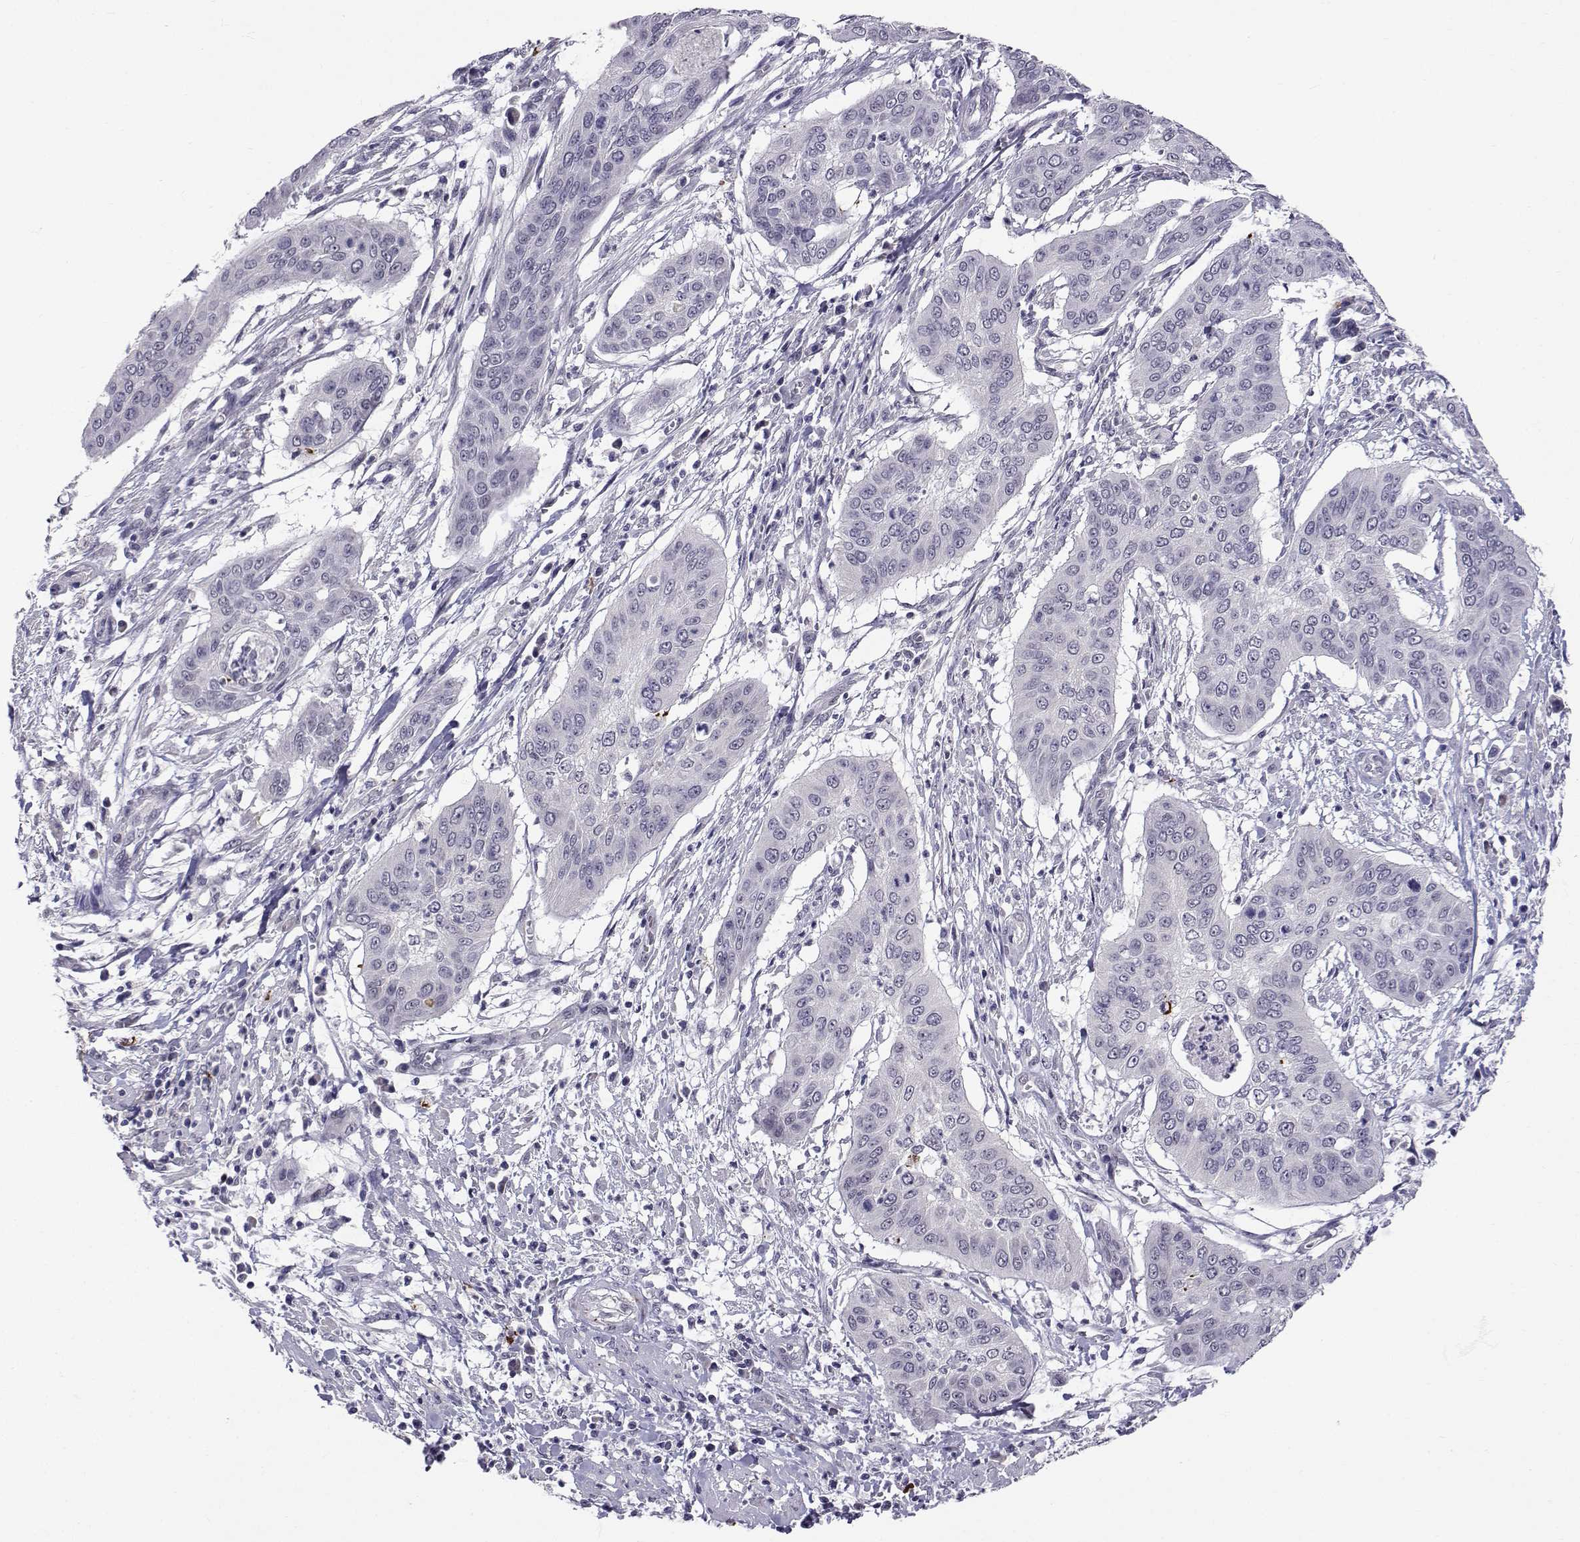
{"staining": {"intensity": "negative", "quantity": "none", "location": "none"}, "tissue": "cervical cancer", "cell_type": "Tumor cells", "image_type": "cancer", "snomed": [{"axis": "morphology", "description": "Squamous cell carcinoma, NOS"}, {"axis": "topography", "description": "Cervix"}], "caption": "An immunohistochemistry photomicrograph of squamous cell carcinoma (cervical) is shown. There is no staining in tumor cells of squamous cell carcinoma (cervical).", "gene": "SLC6A3", "patient": {"sex": "female", "age": 39}}